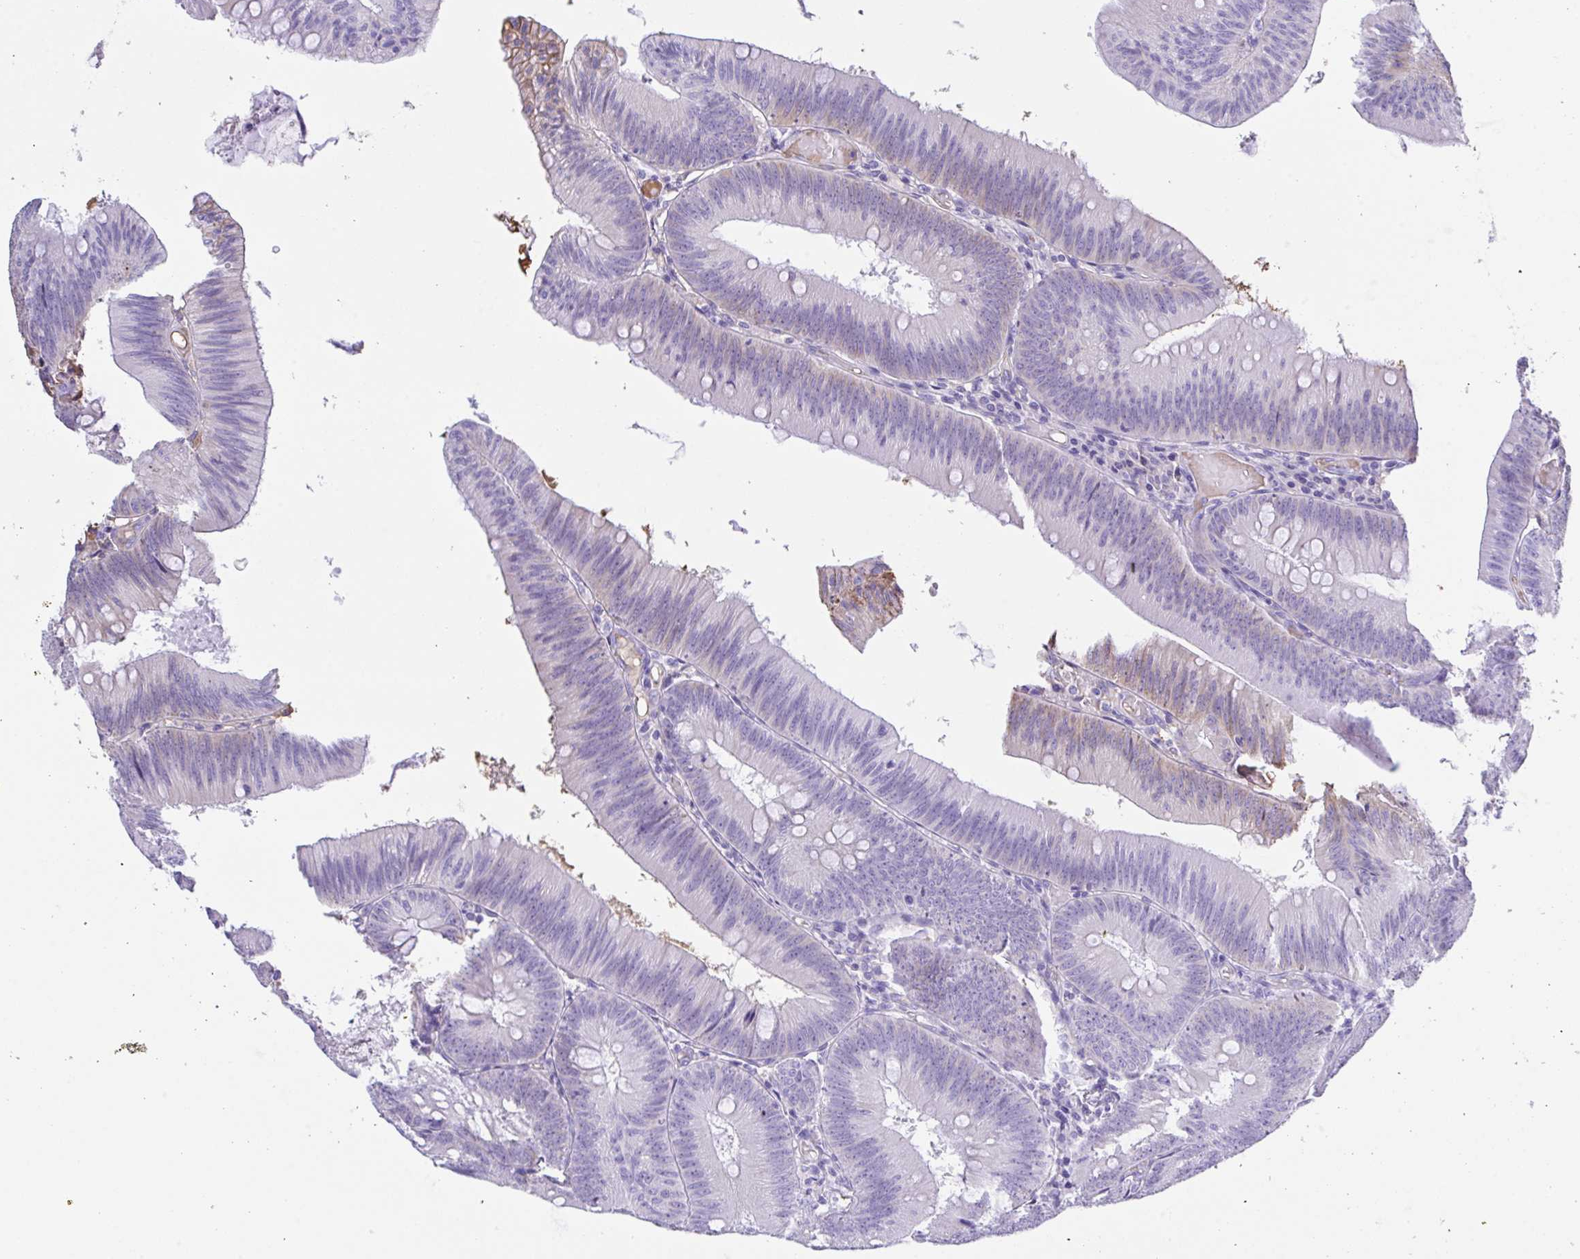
{"staining": {"intensity": "weak", "quantity": "<25%", "location": "cytoplasmic/membranous"}, "tissue": "colorectal cancer", "cell_type": "Tumor cells", "image_type": "cancer", "snomed": [{"axis": "morphology", "description": "Adenocarcinoma, NOS"}, {"axis": "topography", "description": "Colon"}], "caption": "A micrograph of human colorectal cancer is negative for staining in tumor cells.", "gene": "HOXC12", "patient": {"sex": "male", "age": 84}}